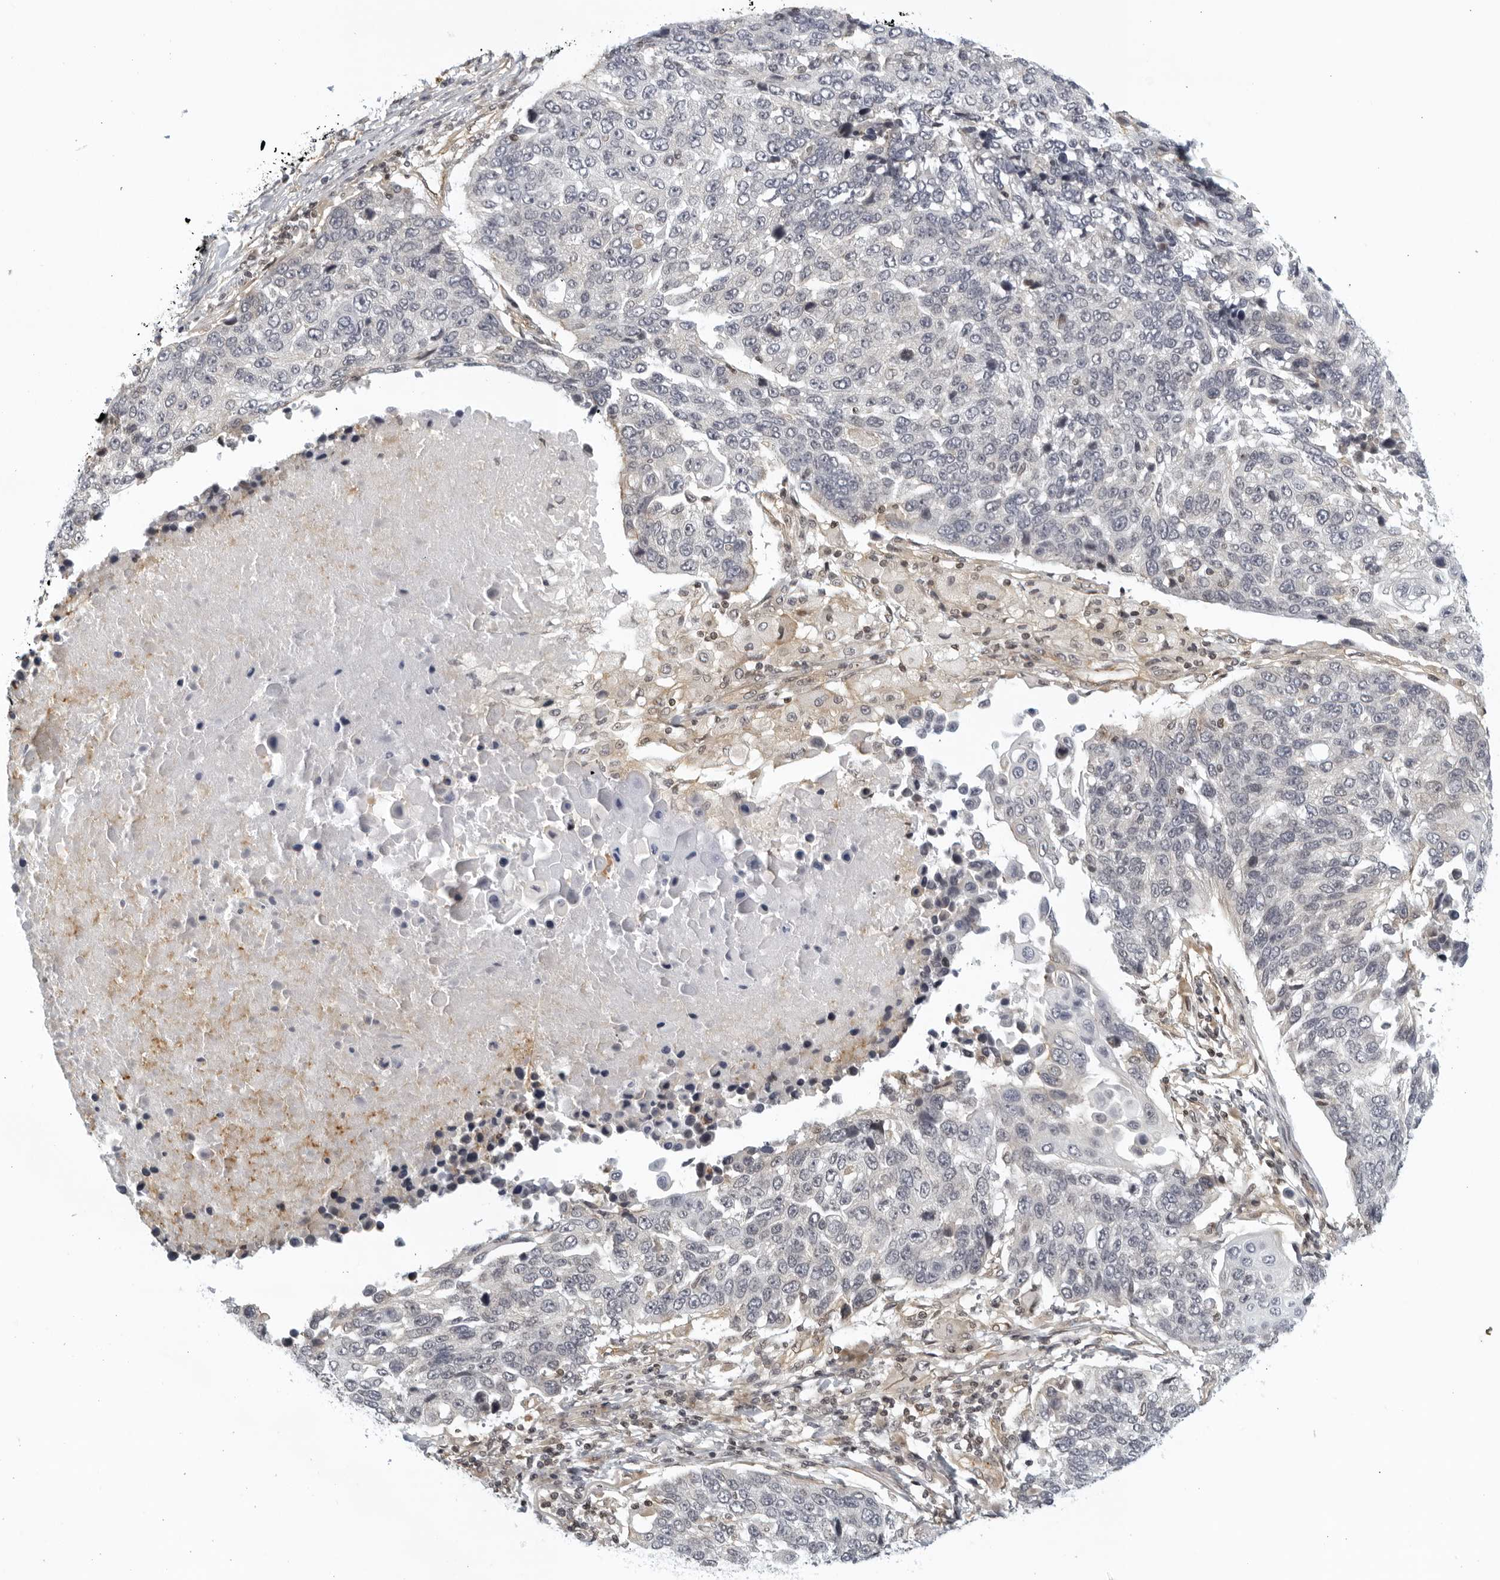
{"staining": {"intensity": "negative", "quantity": "none", "location": "none"}, "tissue": "lung cancer", "cell_type": "Tumor cells", "image_type": "cancer", "snomed": [{"axis": "morphology", "description": "Squamous cell carcinoma, NOS"}, {"axis": "topography", "description": "Lung"}], "caption": "IHC image of lung cancer (squamous cell carcinoma) stained for a protein (brown), which displays no expression in tumor cells. (Brightfield microscopy of DAB (3,3'-diaminobenzidine) IHC at high magnification).", "gene": "SERTAD4", "patient": {"sex": "male", "age": 66}}